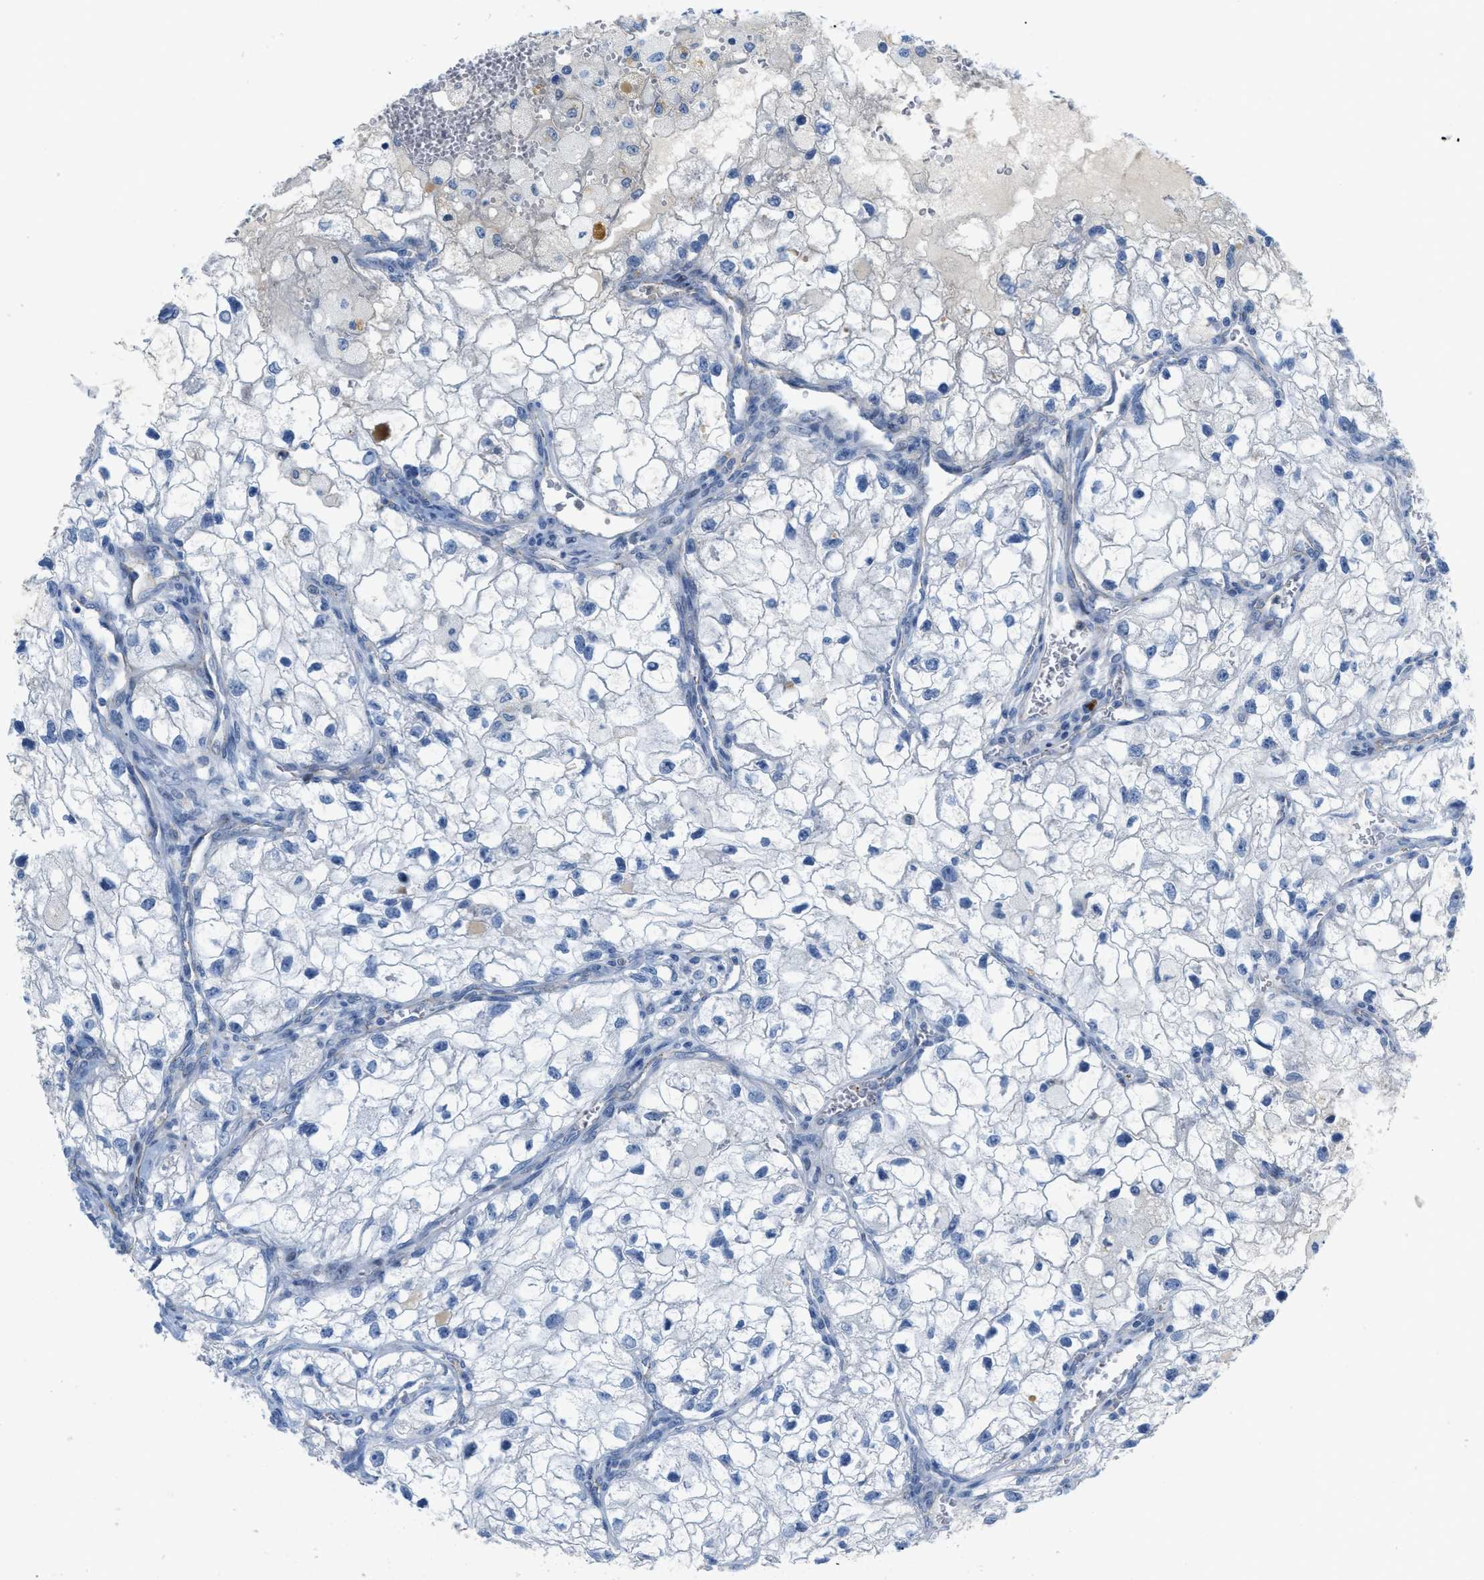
{"staining": {"intensity": "negative", "quantity": "none", "location": "none"}, "tissue": "renal cancer", "cell_type": "Tumor cells", "image_type": "cancer", "snomed": [{"axis": "morphology", "description": "Adenocarcinoma, NOS"}, {"axis": "topography", "description": "Kidney"}], "caption": "The IHC photomicrograph has no significant positivity in tumor cells of renal cancer (adenocarcinoma) tissue.", "gene": "CRB3", "patient": {"sex": "female", "age": 70}}